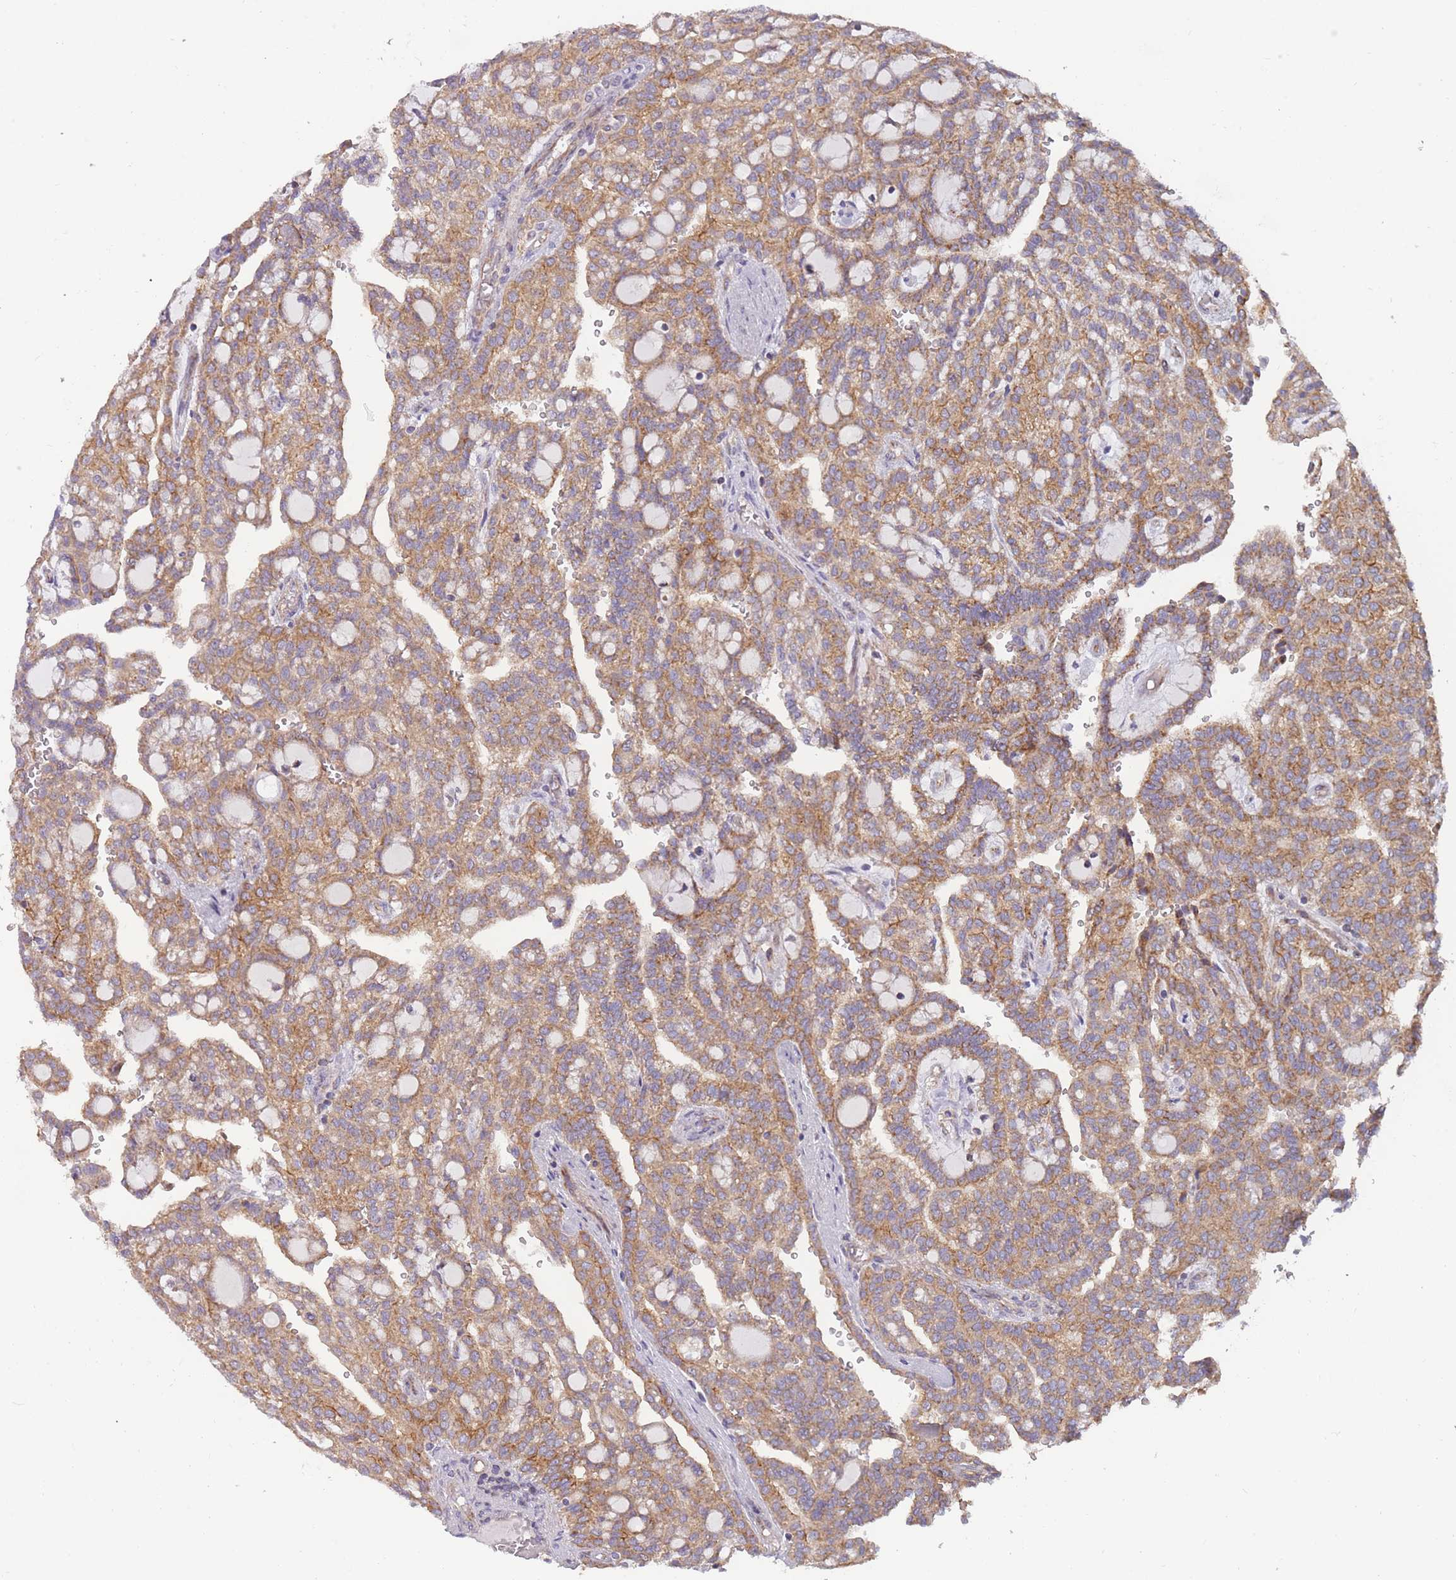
{"staining": {"intensity": "strong", "quantity": ">75%", "location": "cytoplasmic/membranous"}, "tissue": "renal cancer", "cell_type": "Tumor cells", "image_type": "cancer", "snomed": [{"axis": "morphology", "description": "Adenocarcinoma, NOS"}, {"axis": "topography", "description": "Kidney"}], "caption": "Immunohistochemical staining of renal cancer shows strong cytoplasmic/membranous protein staining in approximately >75% of tumor cells.", "gene": "NDUFA9", "patient": {"sex": "male", "age": 63}}